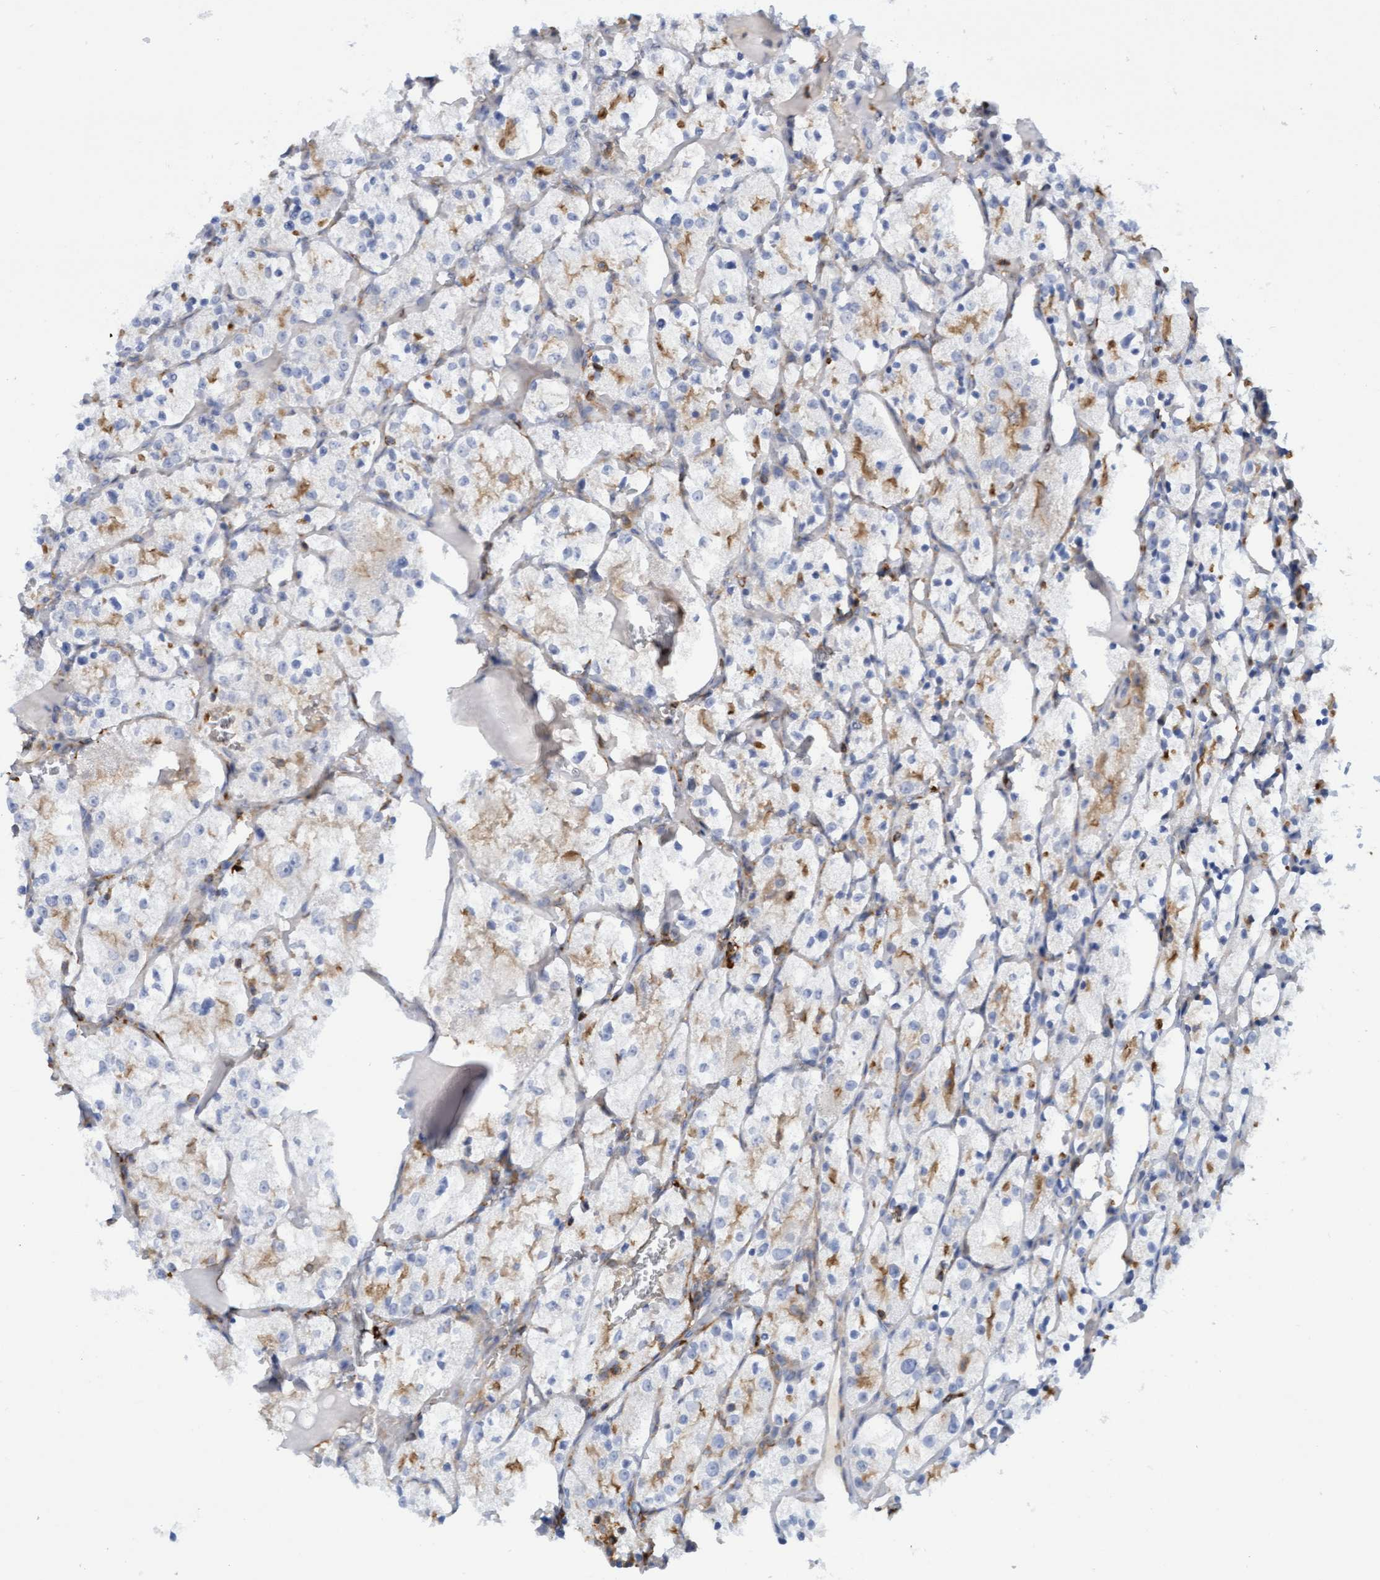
{"staining": {"intensity": "moderate", "quantity": "25%-75%", "location": "cytoplasmic/membranous"}, "tissue": "renal cancer", "cell_type": "Tumor cells", "image_type": "cancer", "snomed": [{"axis": "morphology", "description": "Adenocarcinoma, NOS"}, {"axis": "topography", "description": "Kidney"}], "caption": "A medium amount of moderate cytoplasmic/membranous expression is seen in approximately 25%-75% of tumor cells in renal adenocarcinoma tissue.", "gene": "FNBP1", "patient": {"sex": "female", "age": 69}}